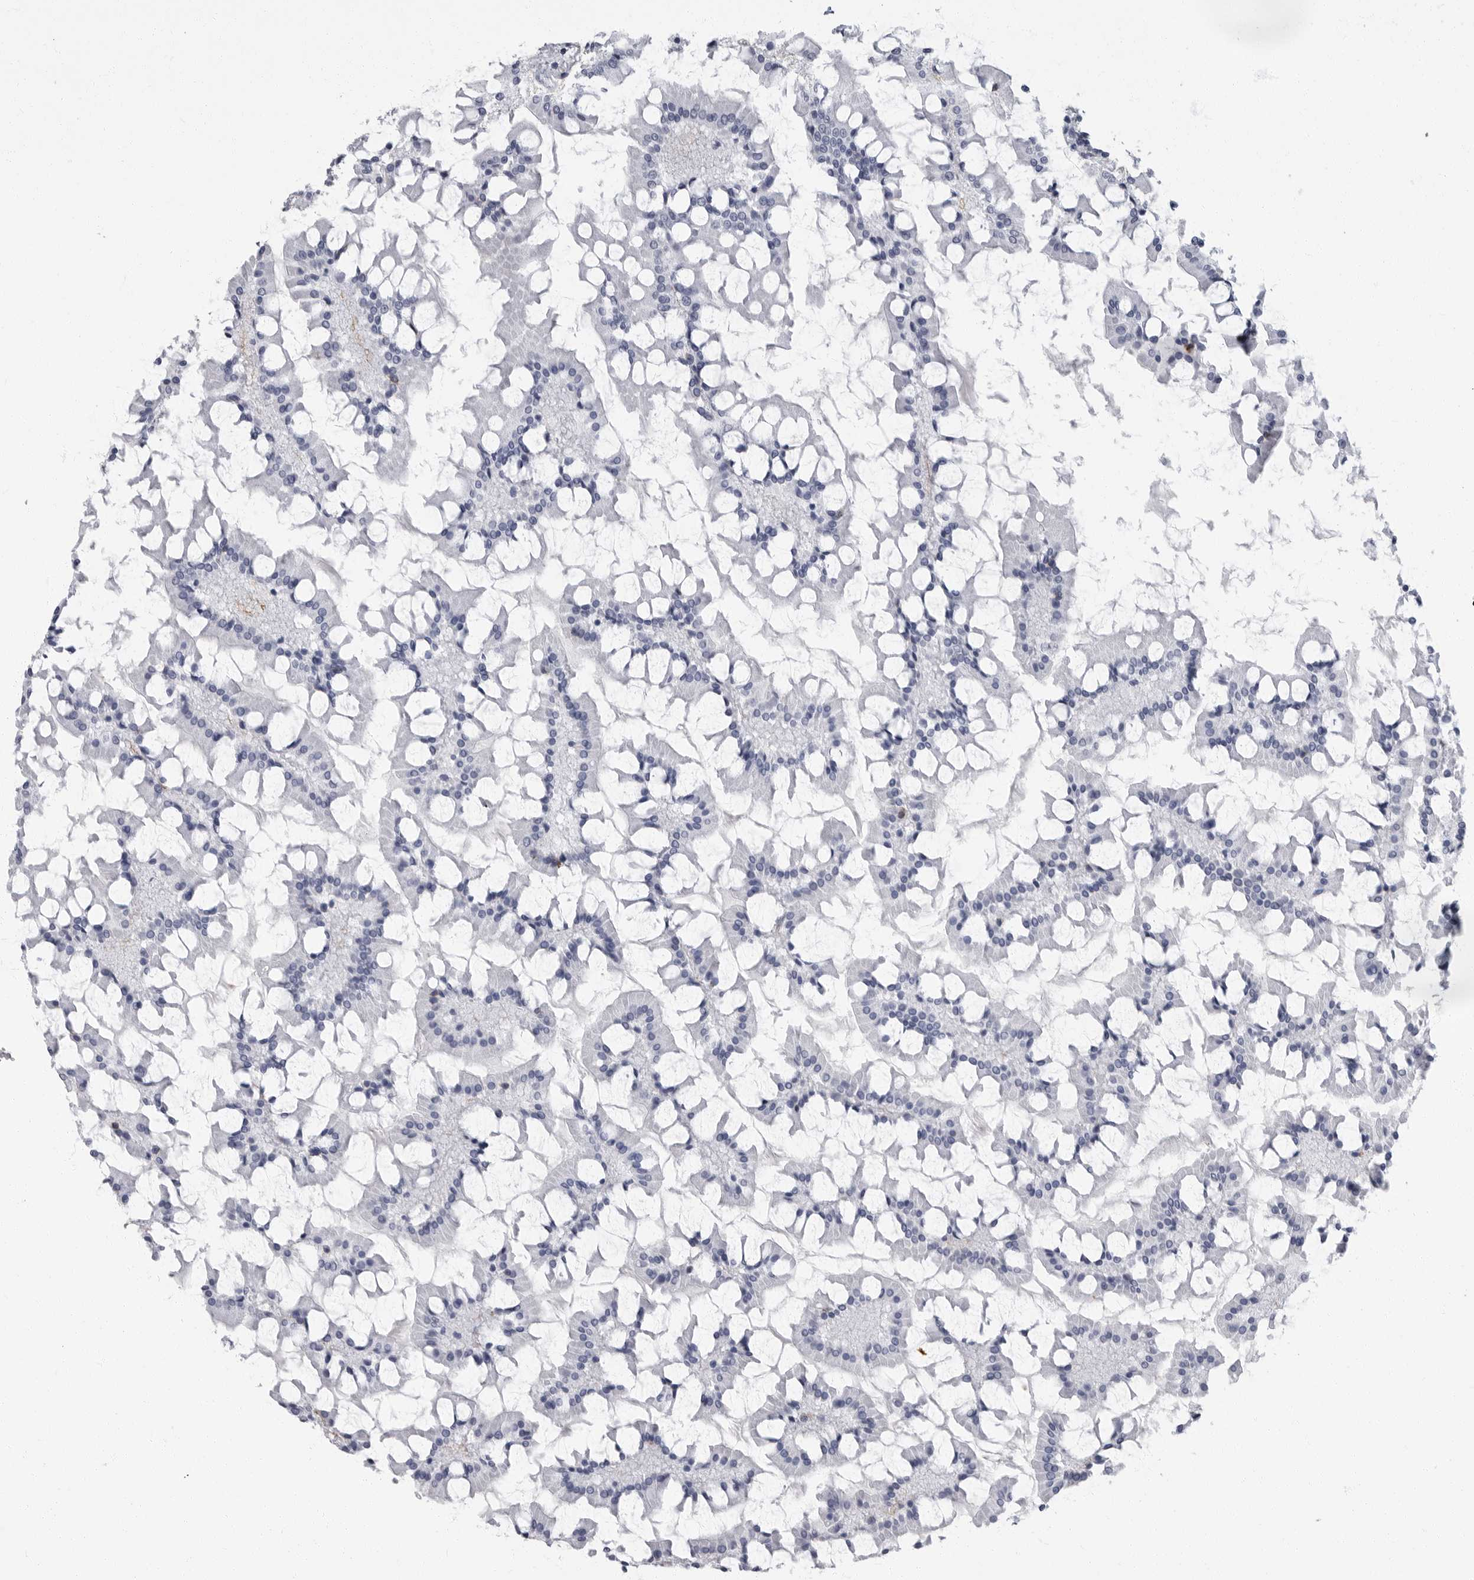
{"staining": {"intensity": "negative", "quantity": "none", "location": "none"}, "tissue": "small intestine", "cell_type": "Glandular cells", "image_type": "normal", "snomed": [{"axis": "morphology", "description": "Normal tissue, NOS"}, {"axis": "topography", "description": "Small intestine"}], "caption": "Protein analysis of unremarkable small intestine demonstrates no significant positivity in glandular cells.", "gene": "FCER1G", "patient": {"sex": "male", "age": 41}}